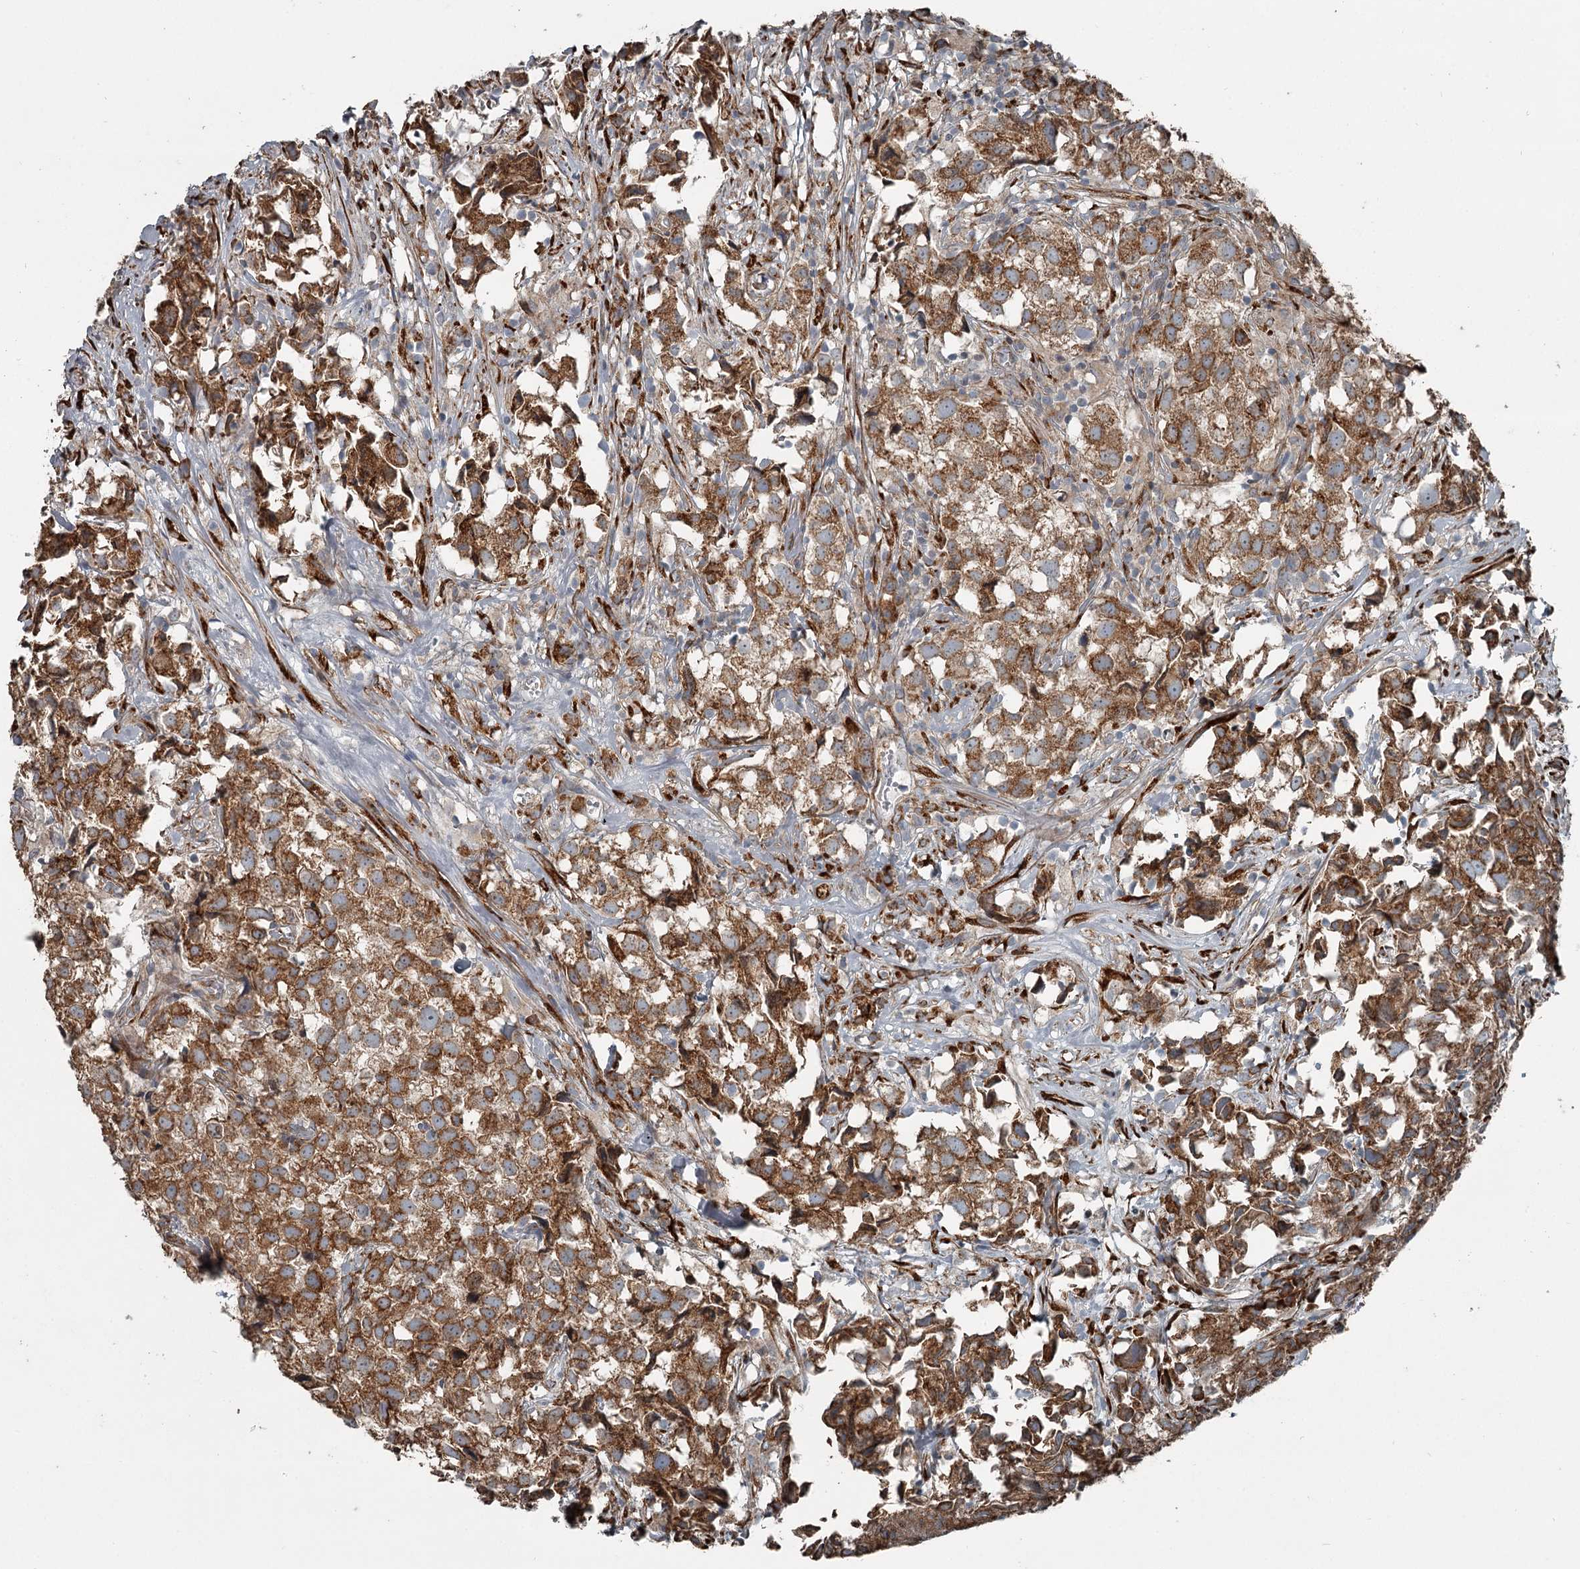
{"staining": {"intensity": "strong", "quantity": ">75%", "location": "cytoplasmic/membranous"}, "tissue": "urothelial cancer", "cell_type": "Tumor cells", "image_type": "cancer", "snomed": [{"axis": "morphology", "description": "Urothelial carcinoma, High grade"}, {"axis": "topography", "description": "Urinary bladder"}], "caption": "Immunohistochemical staining of human urothelial cancer demonstrates high levels of strong cytoplasmic/membranous staining in approximately >75% of tumor cells.", "gene": "RASSF8", "patient": {"sex": "female", "age": 75}}